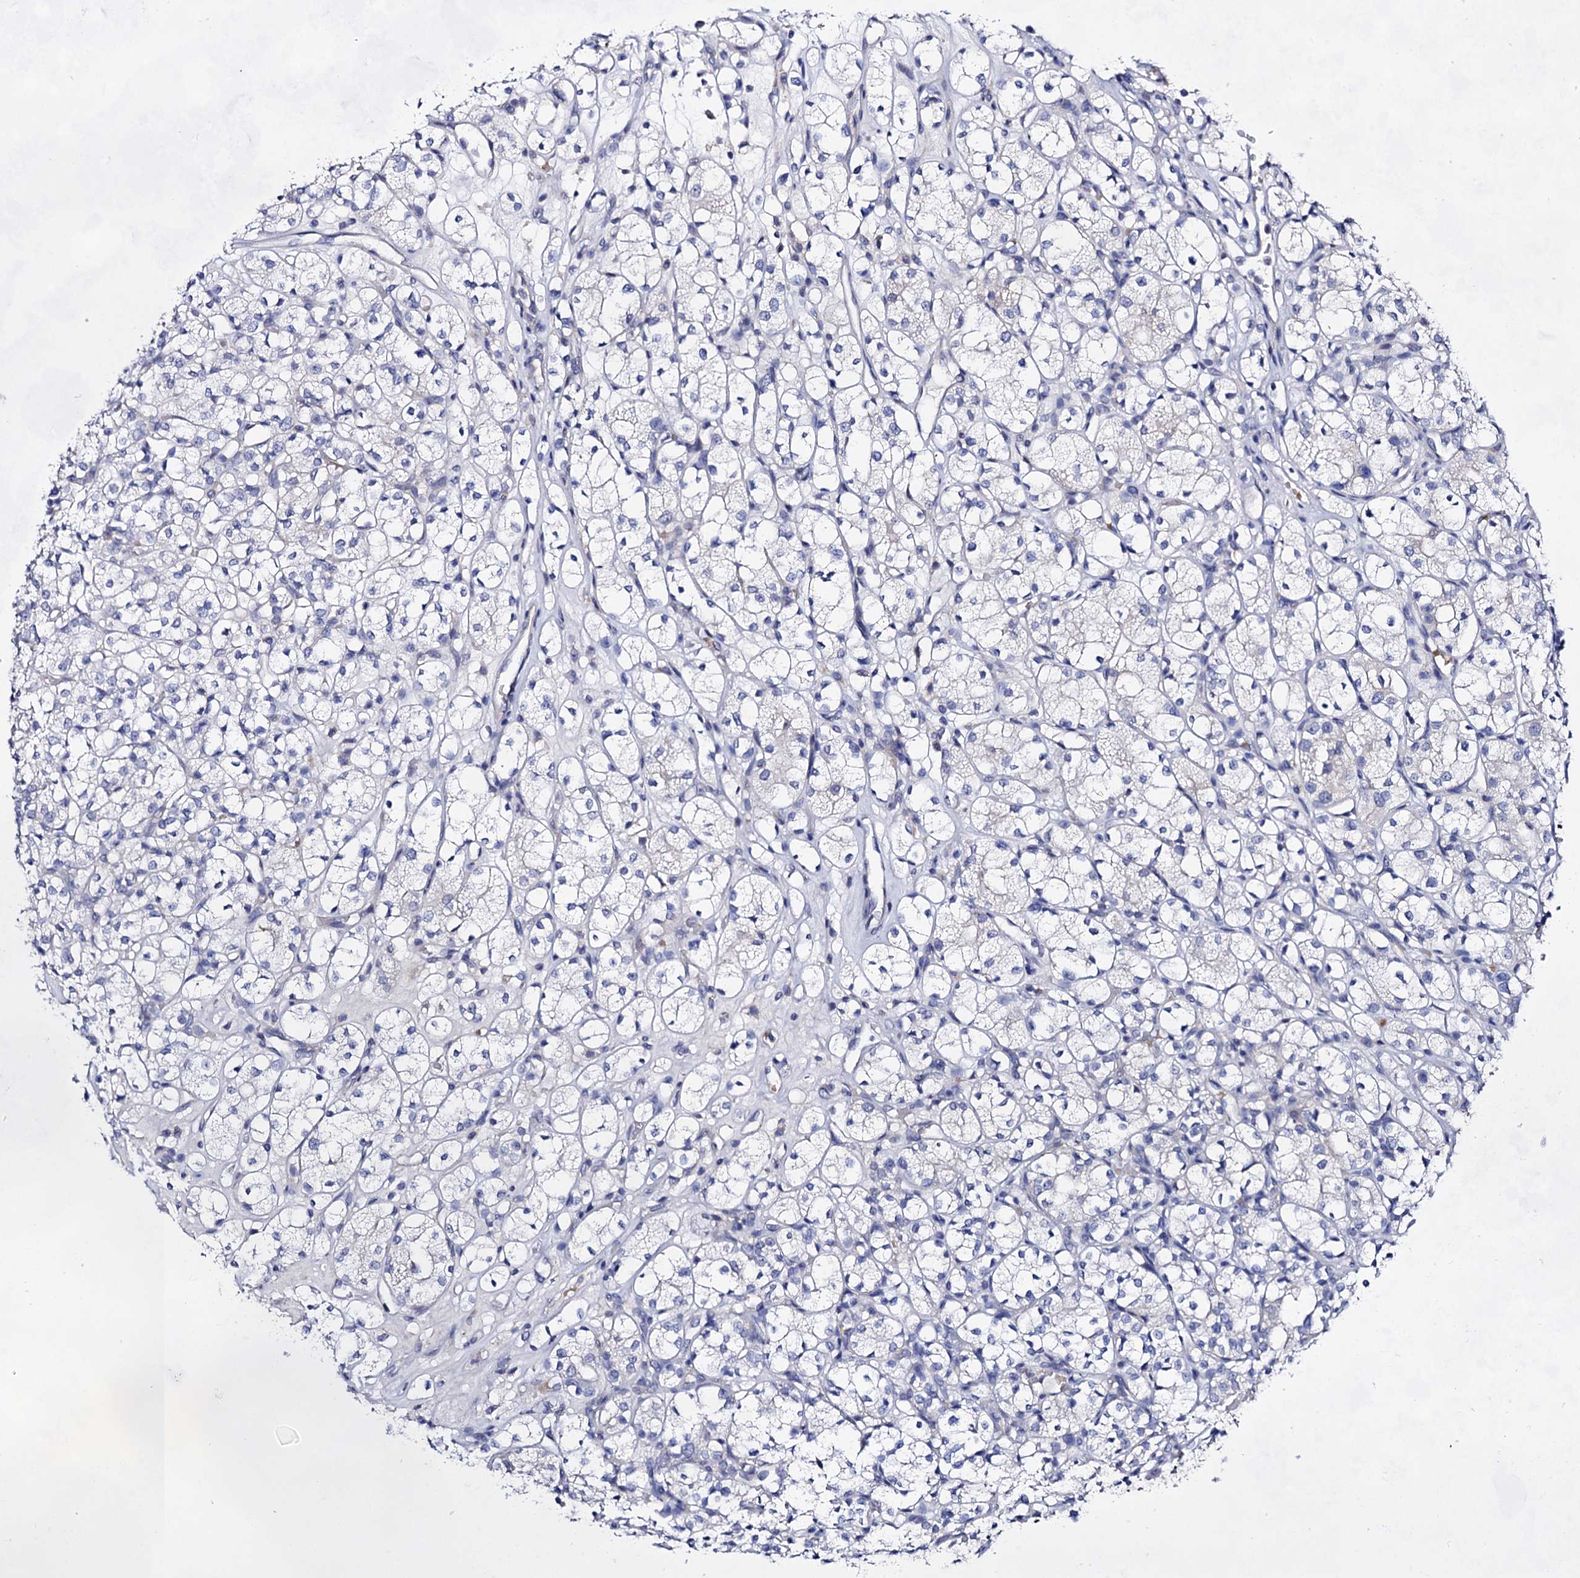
{"staining": {"intensity": "negative", "quantity": "none", "location": "none"}, "tissue": "renal cancer", "cell_type": "Tumor cells", "image_type": "cancer", "snomed": [{"axis": "morphology", "description": "Adenocarcinoma, NOS"}, {"axis": "topography", "description": "Kidney"}], "caption": "The immunohistochemistry (IHC) micrograph has no significant positivity in tumor cells of renal adenocarcinoma tissue. (Brightfield microscopy of DAB immunohistochemistry (IHC) at high magnification).", "gene": "PLIN1", "patient": {"sex": "male", "age": 77}}